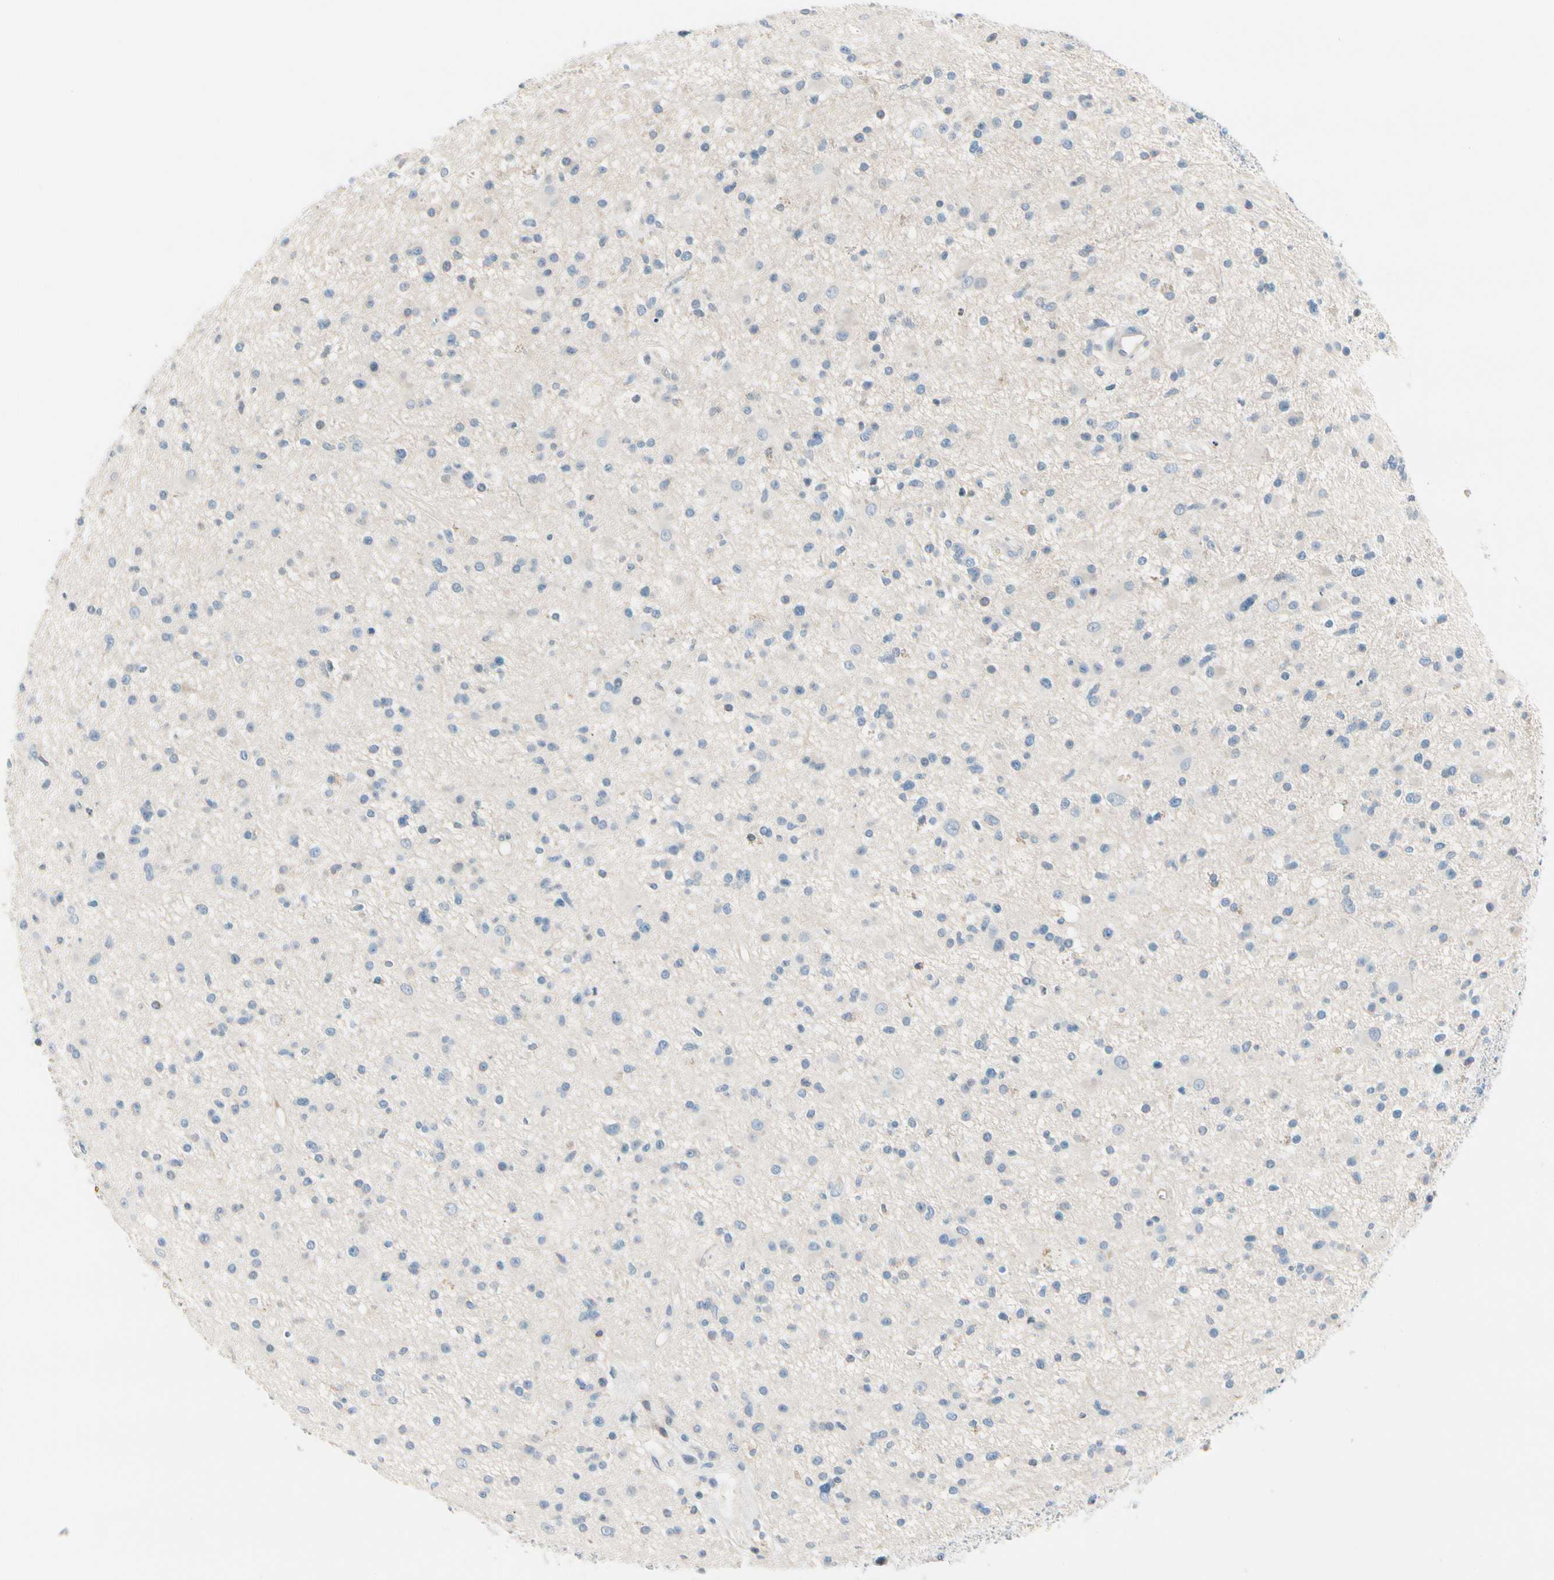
{"staining": {"intensity": "negative", "quantity": "none", "location": "none"}, "tissue": "glioma", "cell_type": "Tumor cells", "image_type": "cancer", "snomed": [{"axis": "morphology", "description": "Glioma, malignant, High grade"}, {"axis": "topography", "description": "Brain"}], "caption": "Tumor cells show no significant protein staining in glioma.", "gene": "STK40", "patient": {"sex": "male", "age": 33}}